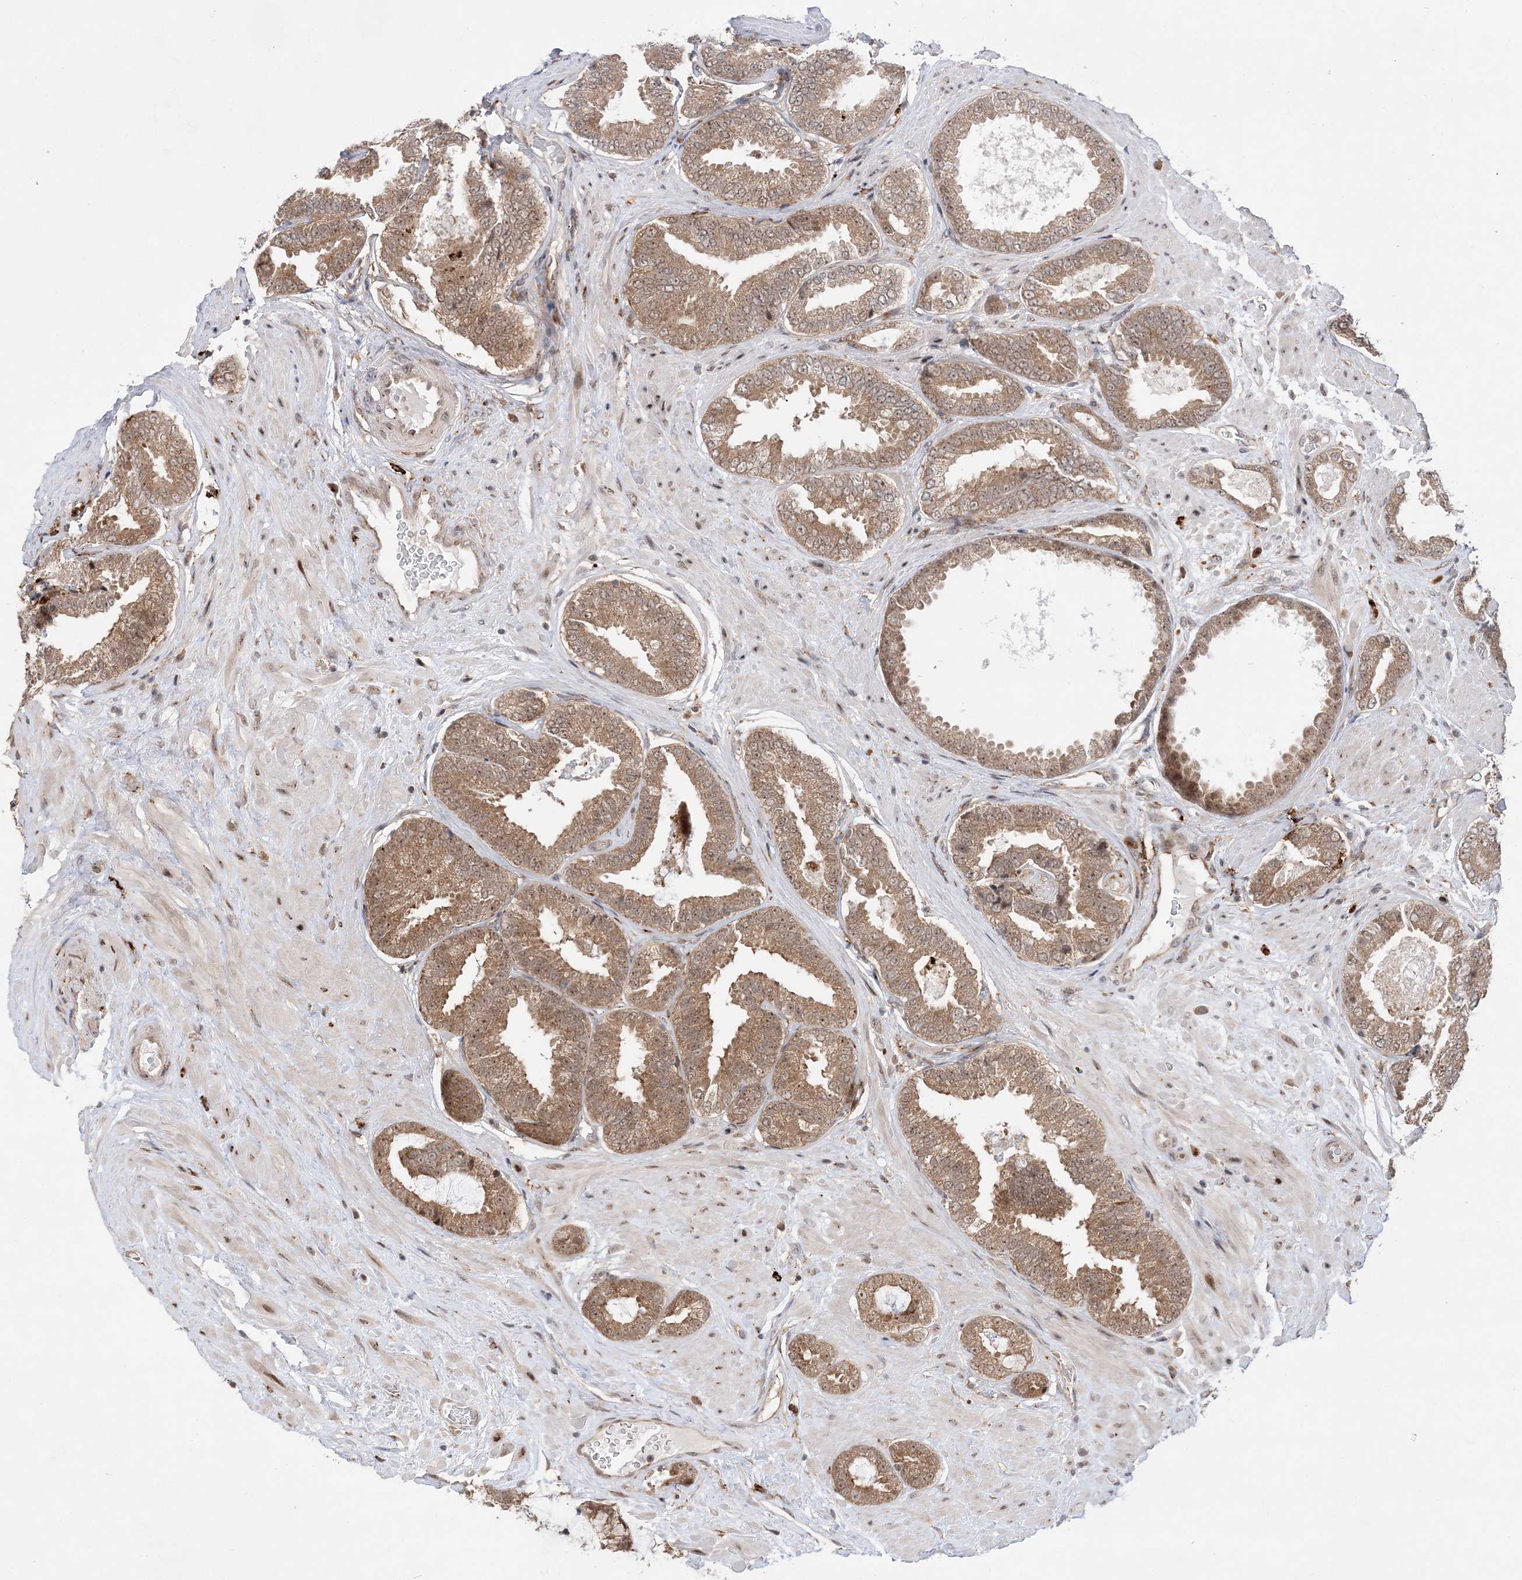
{"staining": {"intensity": "moderate", "quantity": ">75%", "location": "cytoplasmic/membranous"}, "tissue": "prostate cancer", "cell_type": "Tumor cells", "image_type": "cancer", "snomed": [{"axis": "morphology", "description": "Normal tissue, NOS"}, {"axis": "morphology", "description": "Adenocarcinoma, Low grade"}, {"axis": "topography", "description": "Prostate"}, {"axis": "topography", "description": "Peripheral nerve tissue"}], "caption": "Tumor cells show moderate cytoplasmic/membranous staining in about >75% of cells in prostate cancer (adenocarcinoma (low-grade)).", "gene": "ANAPC15", "patient": {"sex": "male", "age": 71}}